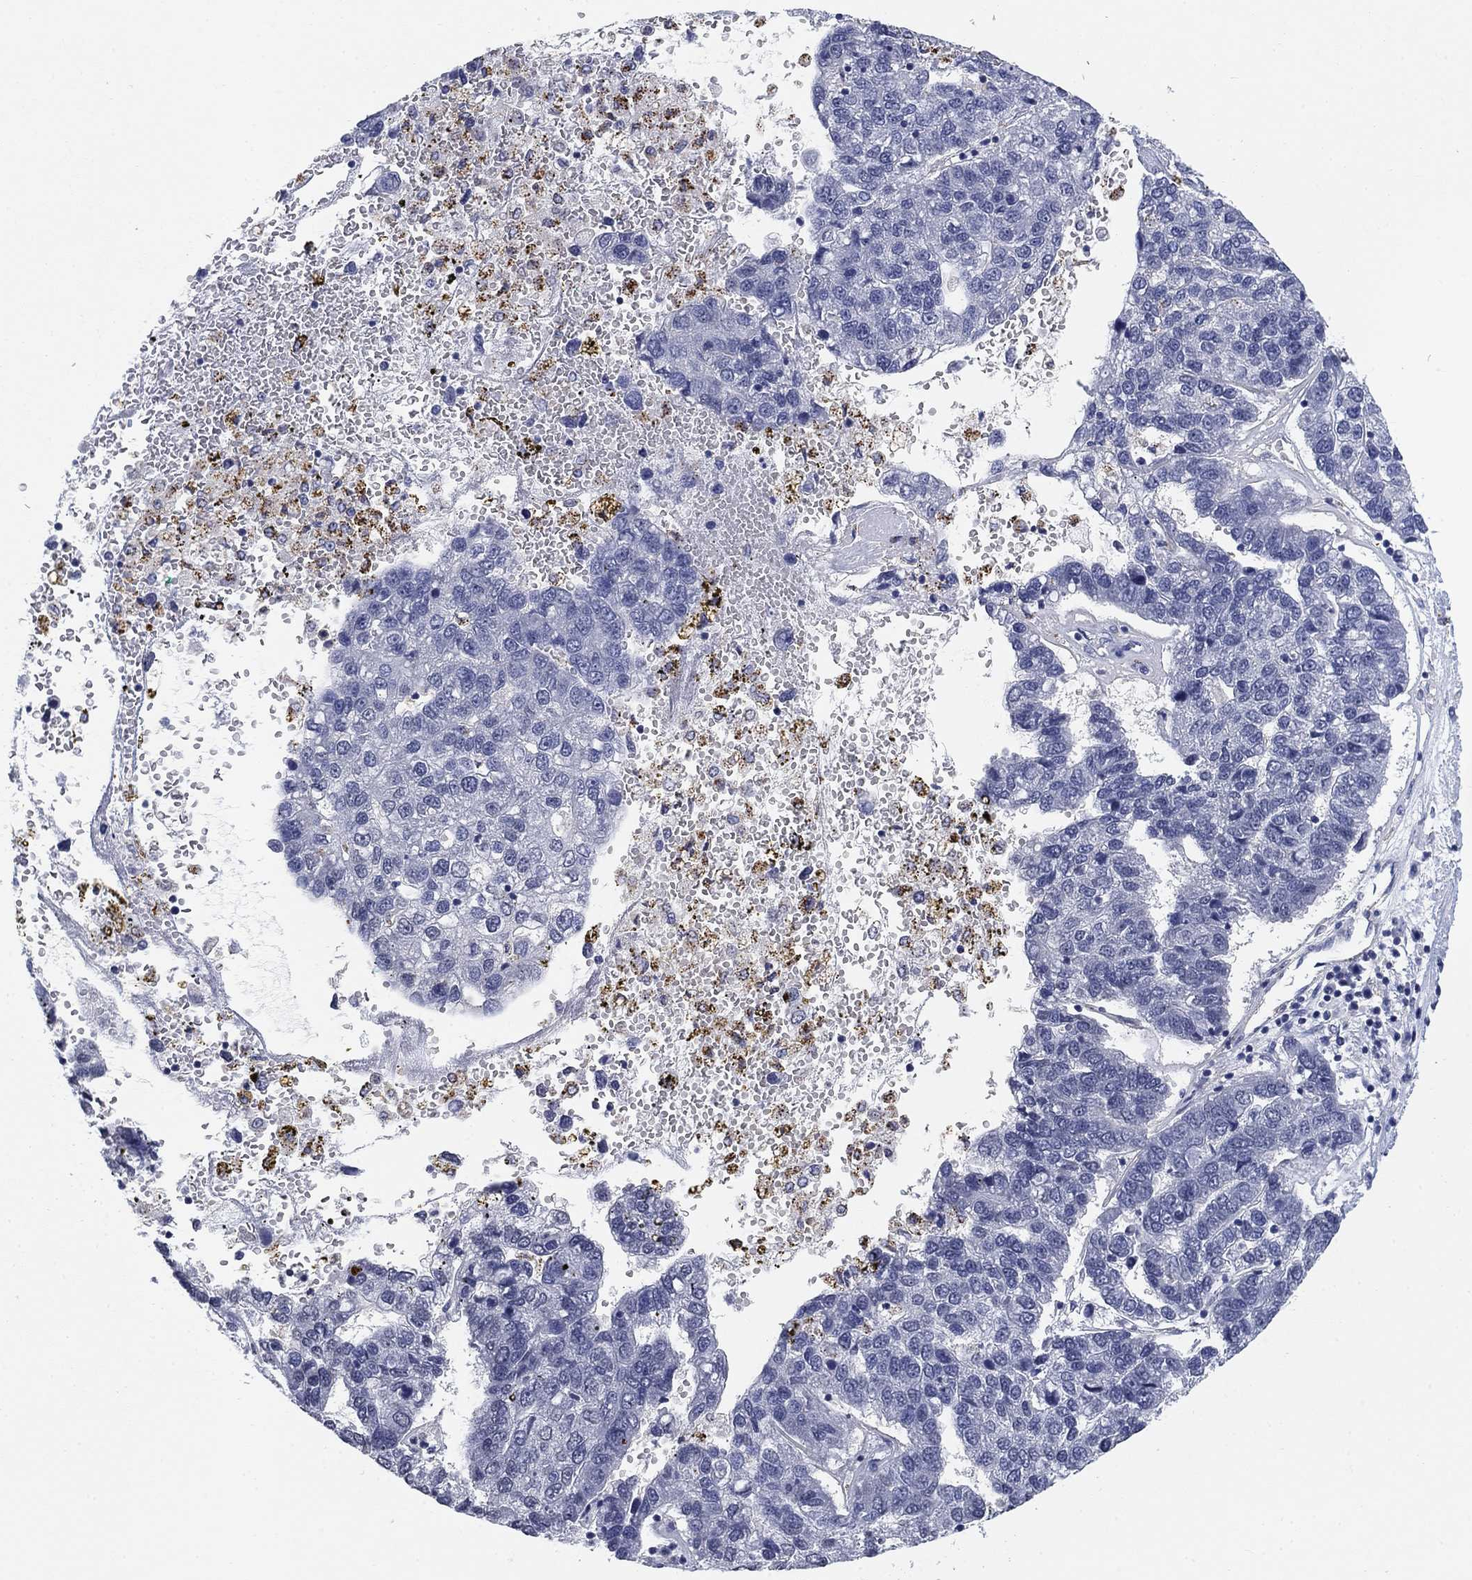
{"staining": {"intensity": "negative", "quantity": "none", "location": "none"}, "tissue": "pancreatic cancer", "cell_type": "Tumor cells", "image_type": "cancer", "snomed": [{"axis": "morphology", "description": "Adenocarcinoma, NOS"}, {"axis": "topography", "description": "Pancreas"}], "caption": "An immunohistochemistry (IHC) image of pancreatic adenocarcinoma is shown. There is no staining in tumor cells of pancreatic adenocarcinoma.", "gene": "OTUB2", "patient": {"sex": "female", "age": 61}}